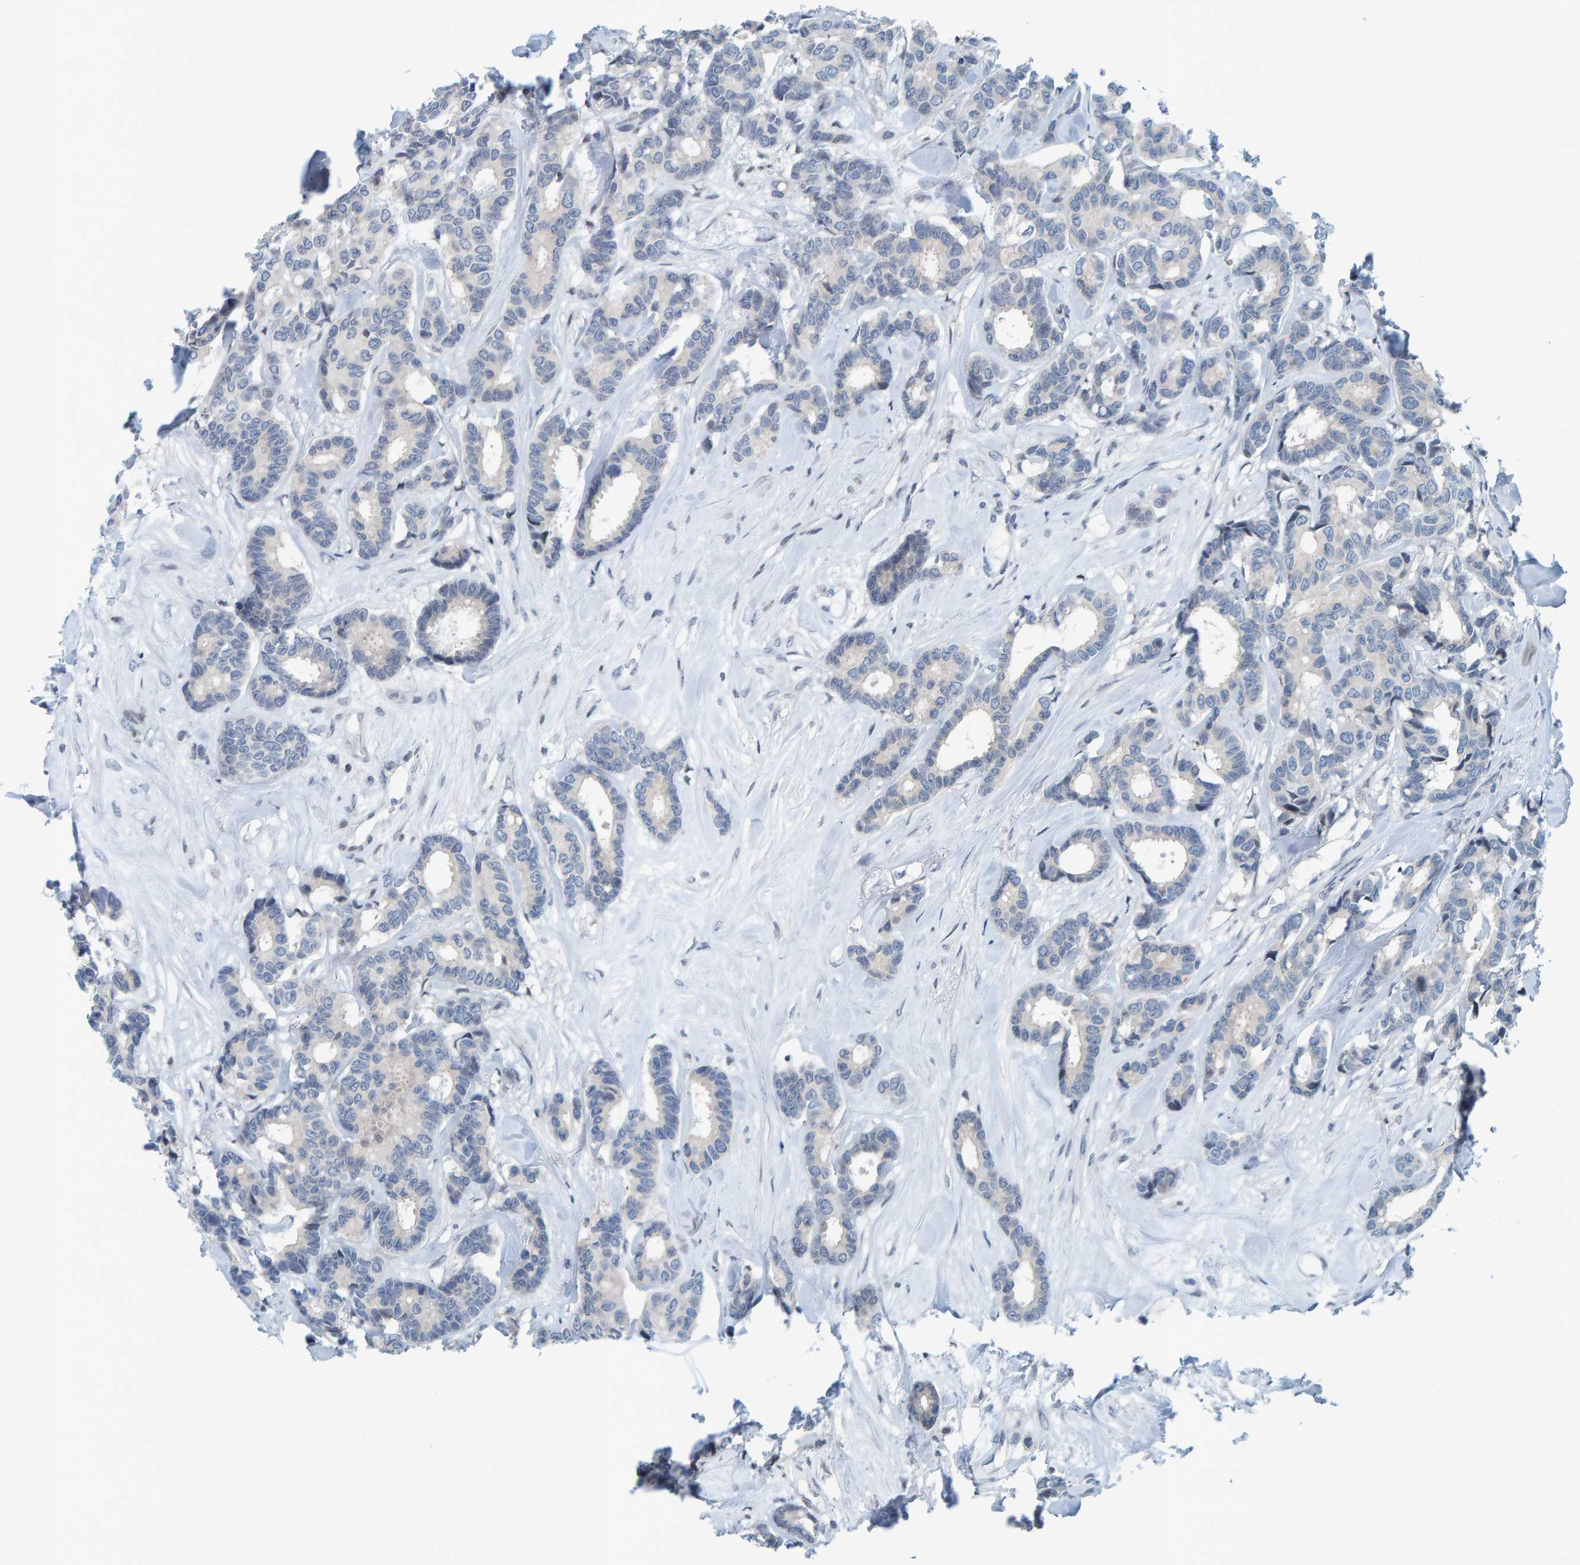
{"staining": {"intensity": "negative", "quantity": "none", "location": "none"}, "tissue": "breast cancer", "cell_type": "Tumor cells", "image_type": "cancer", "snomed": [{"axis": "morphology", "description": "Duct carcinoma"}, {"axis": "topography", "description": "Breast"}], "caption": "Tumor cells are negative for protein expression in human intraductal carcinoma (breast). The staining is performed using DAB (3,3'-diaminobenzidine) brown chromogen with nuclei counter-stained in using hematoxylin.", "gene": "CNP", "patient": {"sex": "female", "age": 87}}